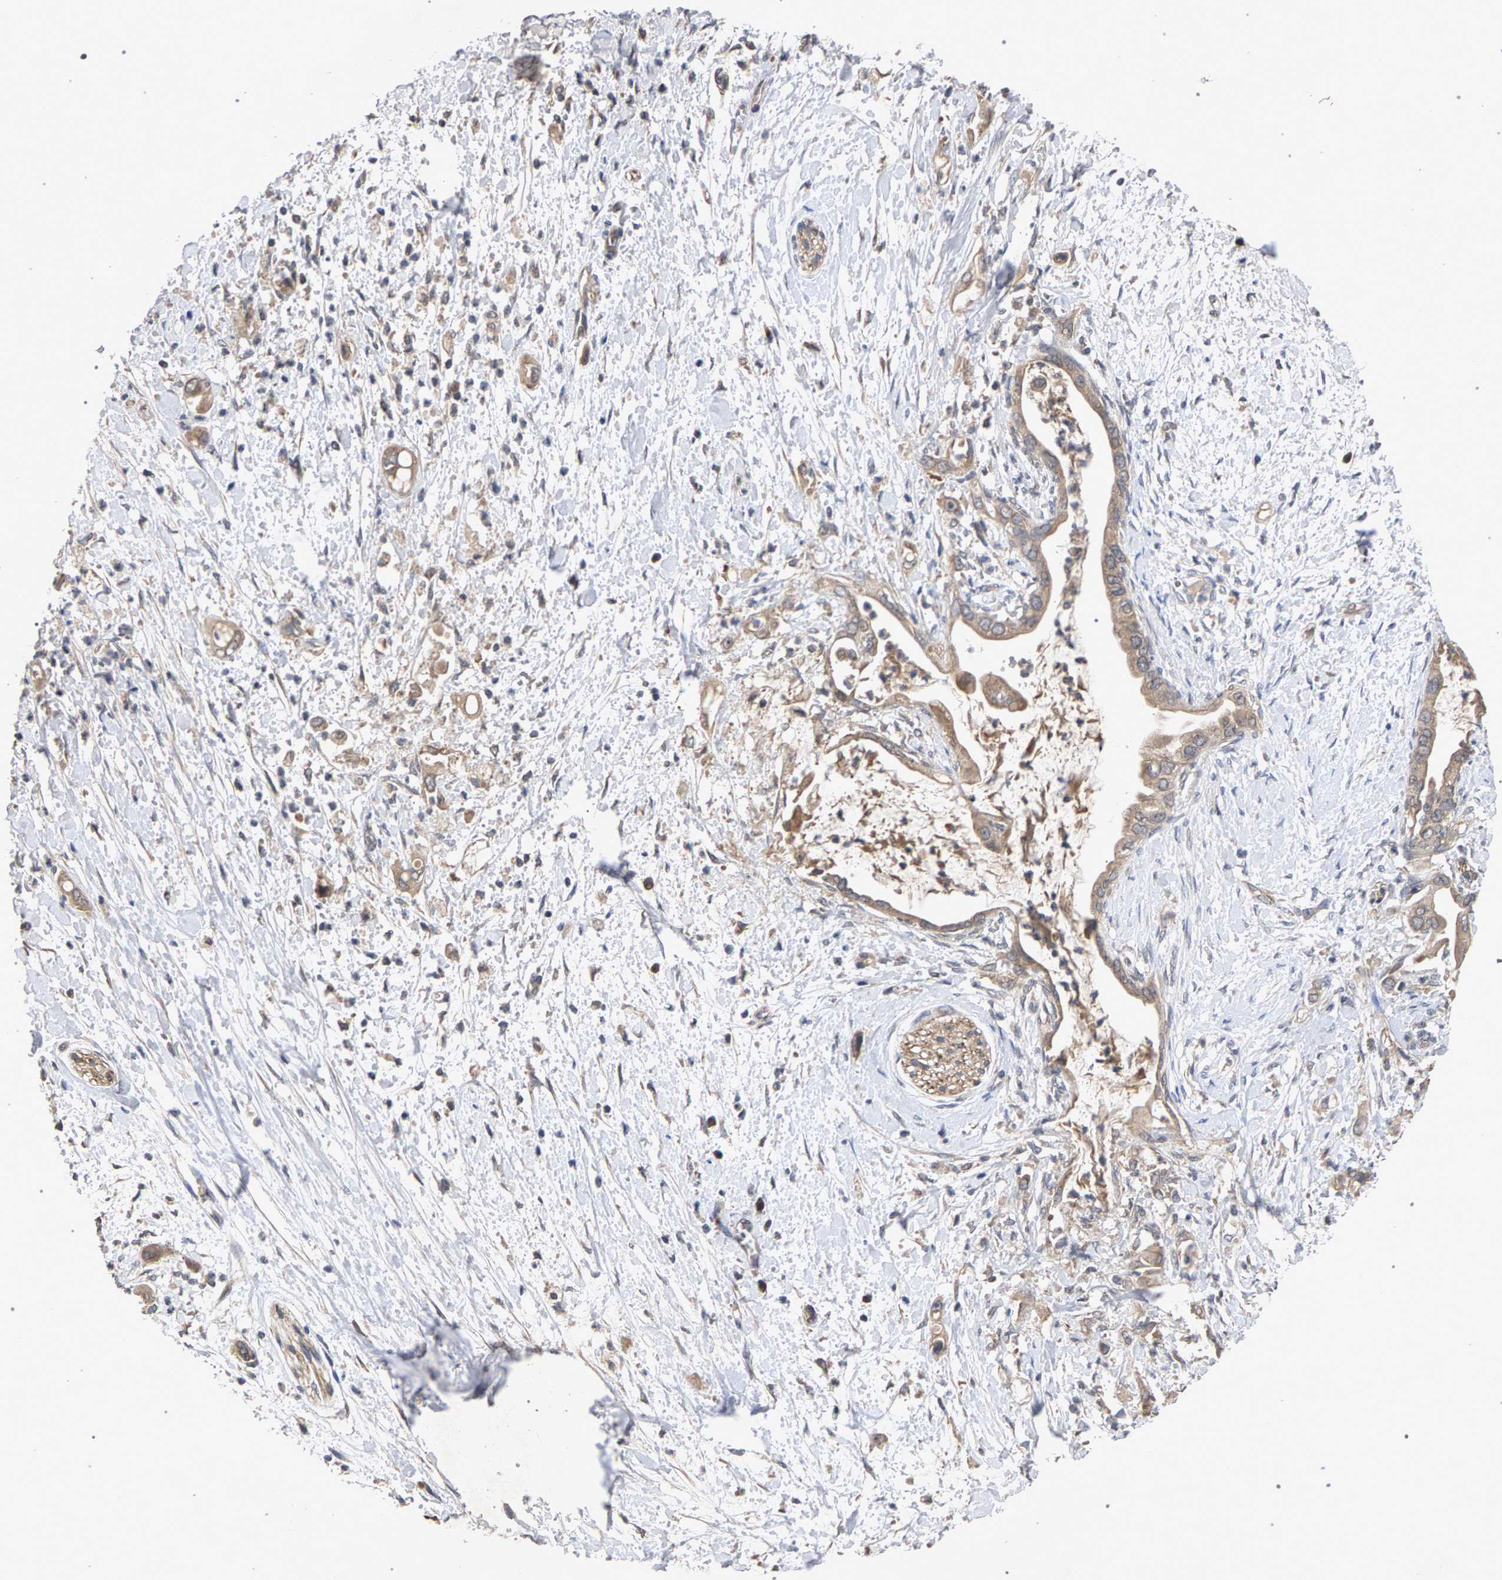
{"staining": {"intensity": "weak", "quantity": ">75%", "location": "cytoplasmic/membranous"}, "tissue": "pancreatic cancer", "cell_type": "Tumor cells", "image_type": "cancer", "snomed": [{"axis": "morphology", "description": "Adenocarcinoma, NOS"}, {"axis": "topography", "description": "Pancreas"}], "caption": "DAB immunohistochemical staining of human pancreatic cancer demonstrates weak cytoplasmic/membranous protein expression in about >75% of tumor cells. (DAB = brown stain, brightfield microscopy at high magnification).", "gene": "SLC4A4", "patient": {"sex": "male", "age": 55}}